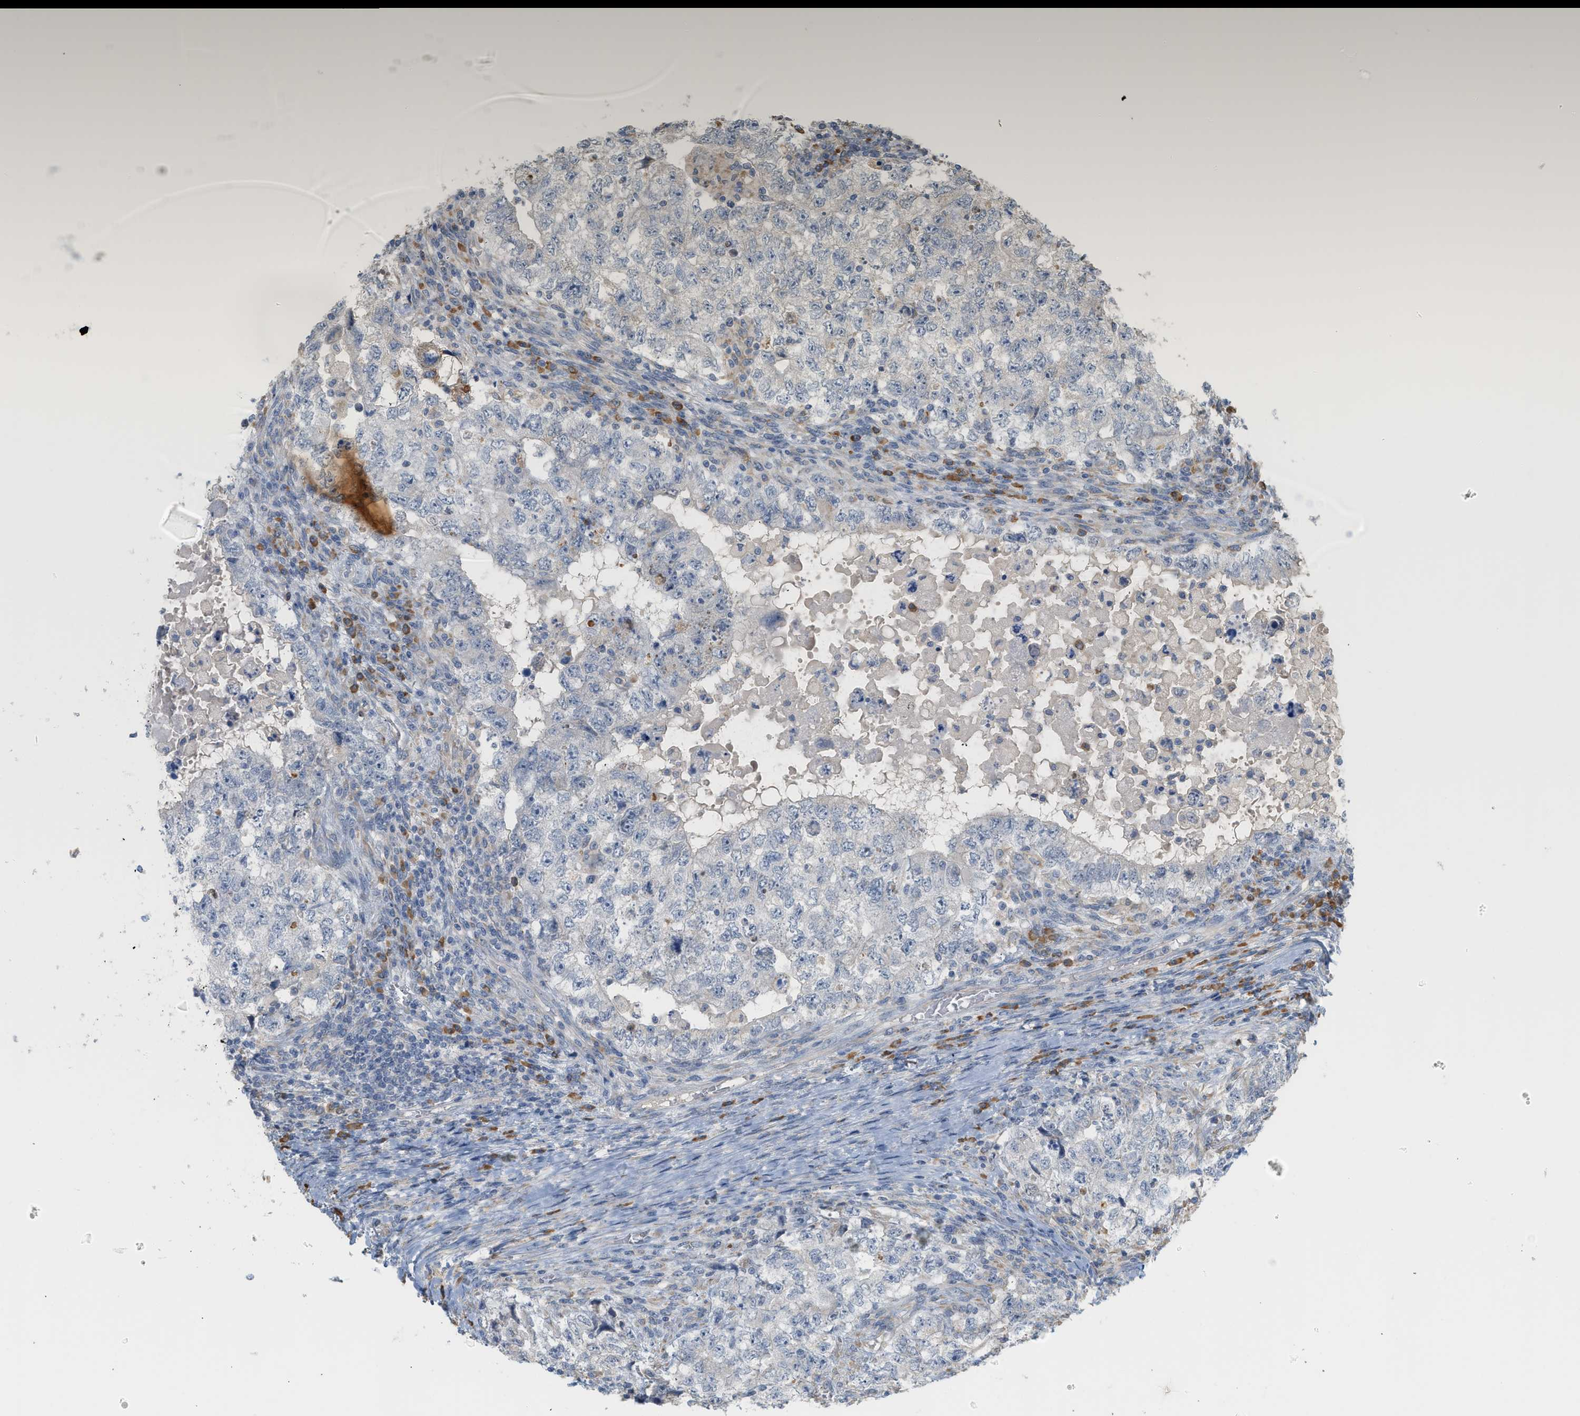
{"staining": {"intensity": "negative", "quantity": "none", "location": "none"}, "tissue": "testis cancer", "cell_type": "Tumor cells", "image_type": "cancer", "snomed": [{"axis": "morphology", "description": "Carcinoma, Embryonal, NOS"}, {"axis": "topography", "description": "Testis"}], "caption": "Testis embryonal carcinoma was stained to show a protein in brown. There is no significant expression in tumor cells. (Immunohistochemistry (ihc), brightfield microscopy, high magnification).", "gene": "SVOP", "patient": {"sex": "male", "age": 36}}